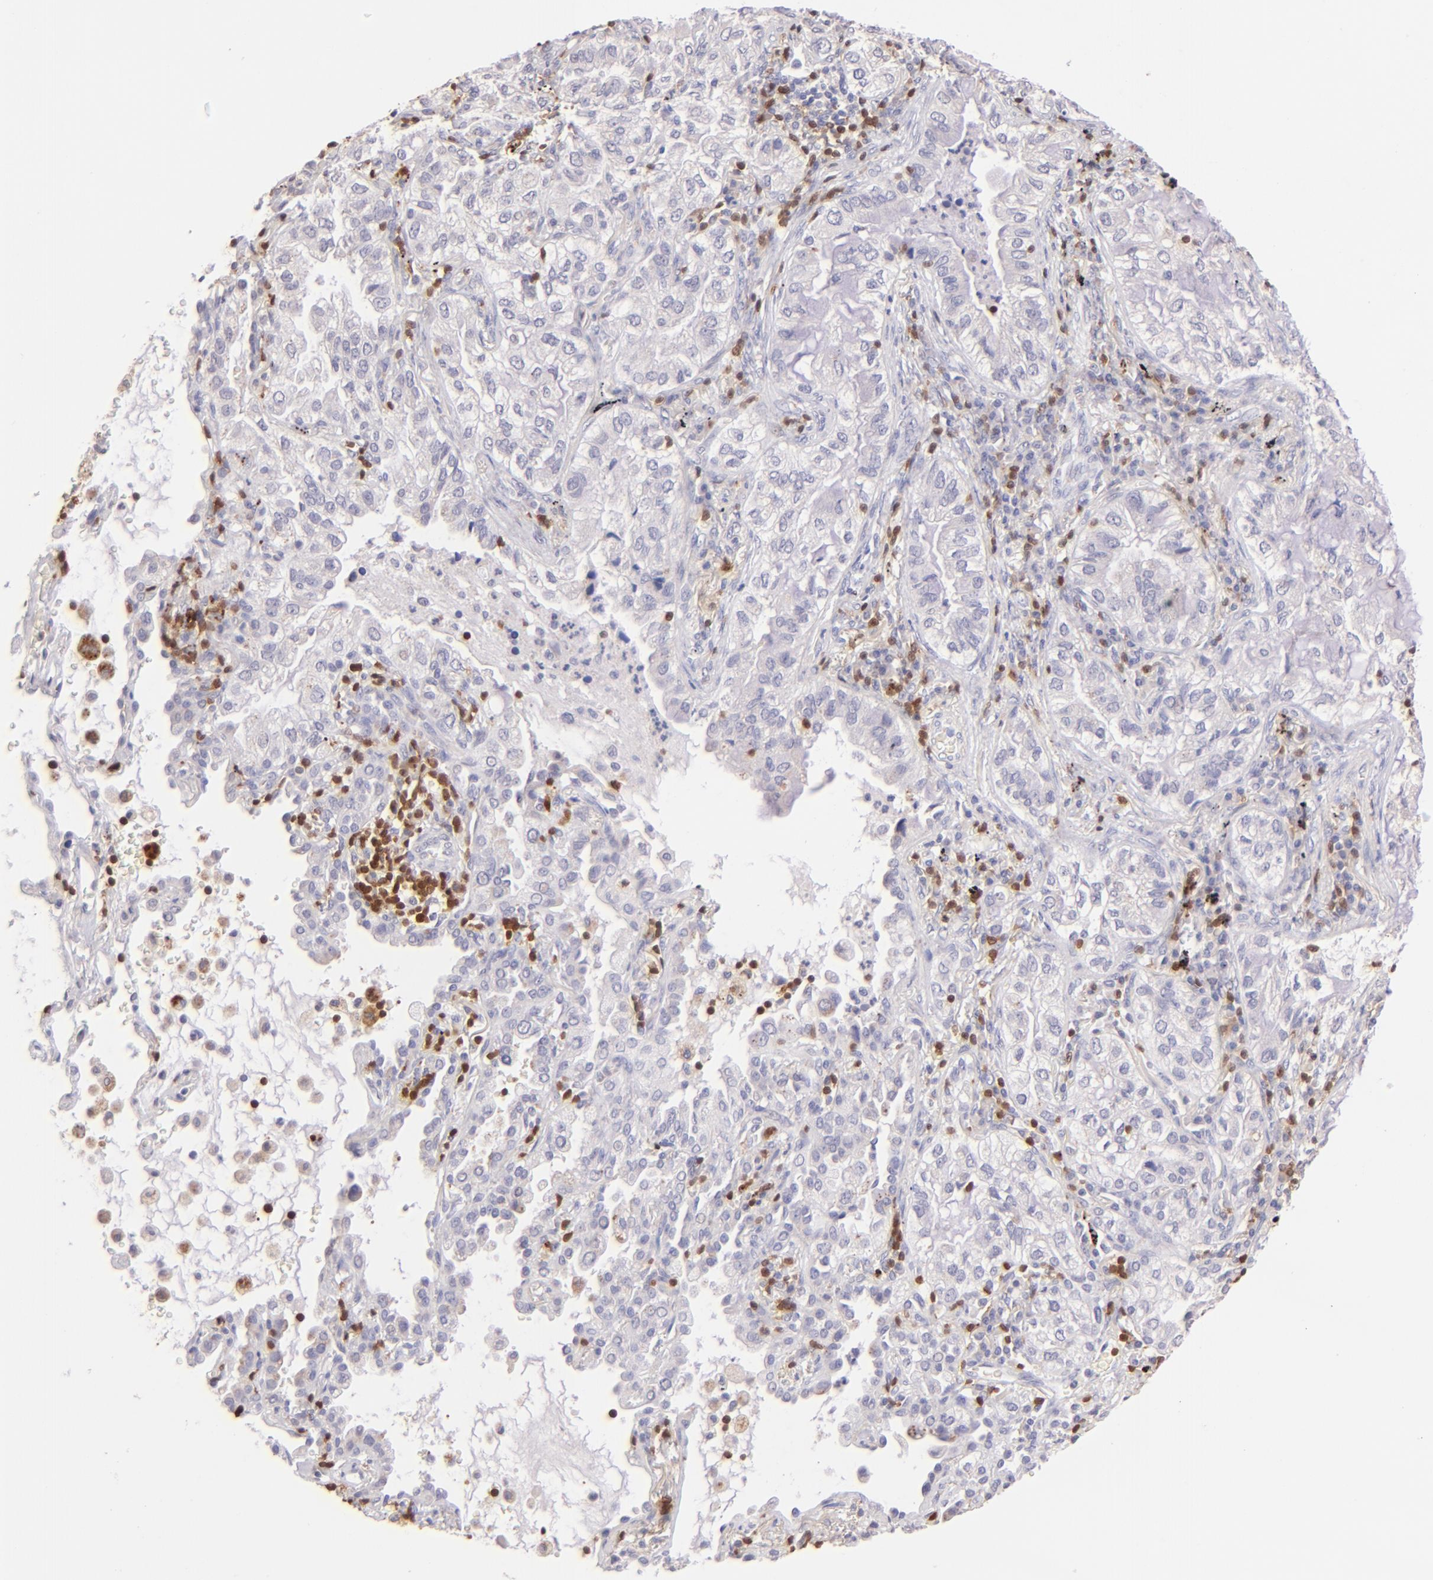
{"staining": {"intensity": "negative", "quantity": "none", "location": "none"}, "tissue": "lung cancer", "cell_type": "Tumor cells", "image_type": "cancer", "snomed": [{"axis": "morphology", "description": "Adenocarcinoma, NOS"}, {"axis": "topography", "description": "Lung"}], "caption": "Immunohistochemistry (IHC) image of neoplastic tissue: lung adenocarcinoma stained with DAB (3,3'-diaminobenzidine) shows no significant protein positivity in tumor cells.", "gene": "ZAP70", "patient": {"sex": "female", "age": 50}}